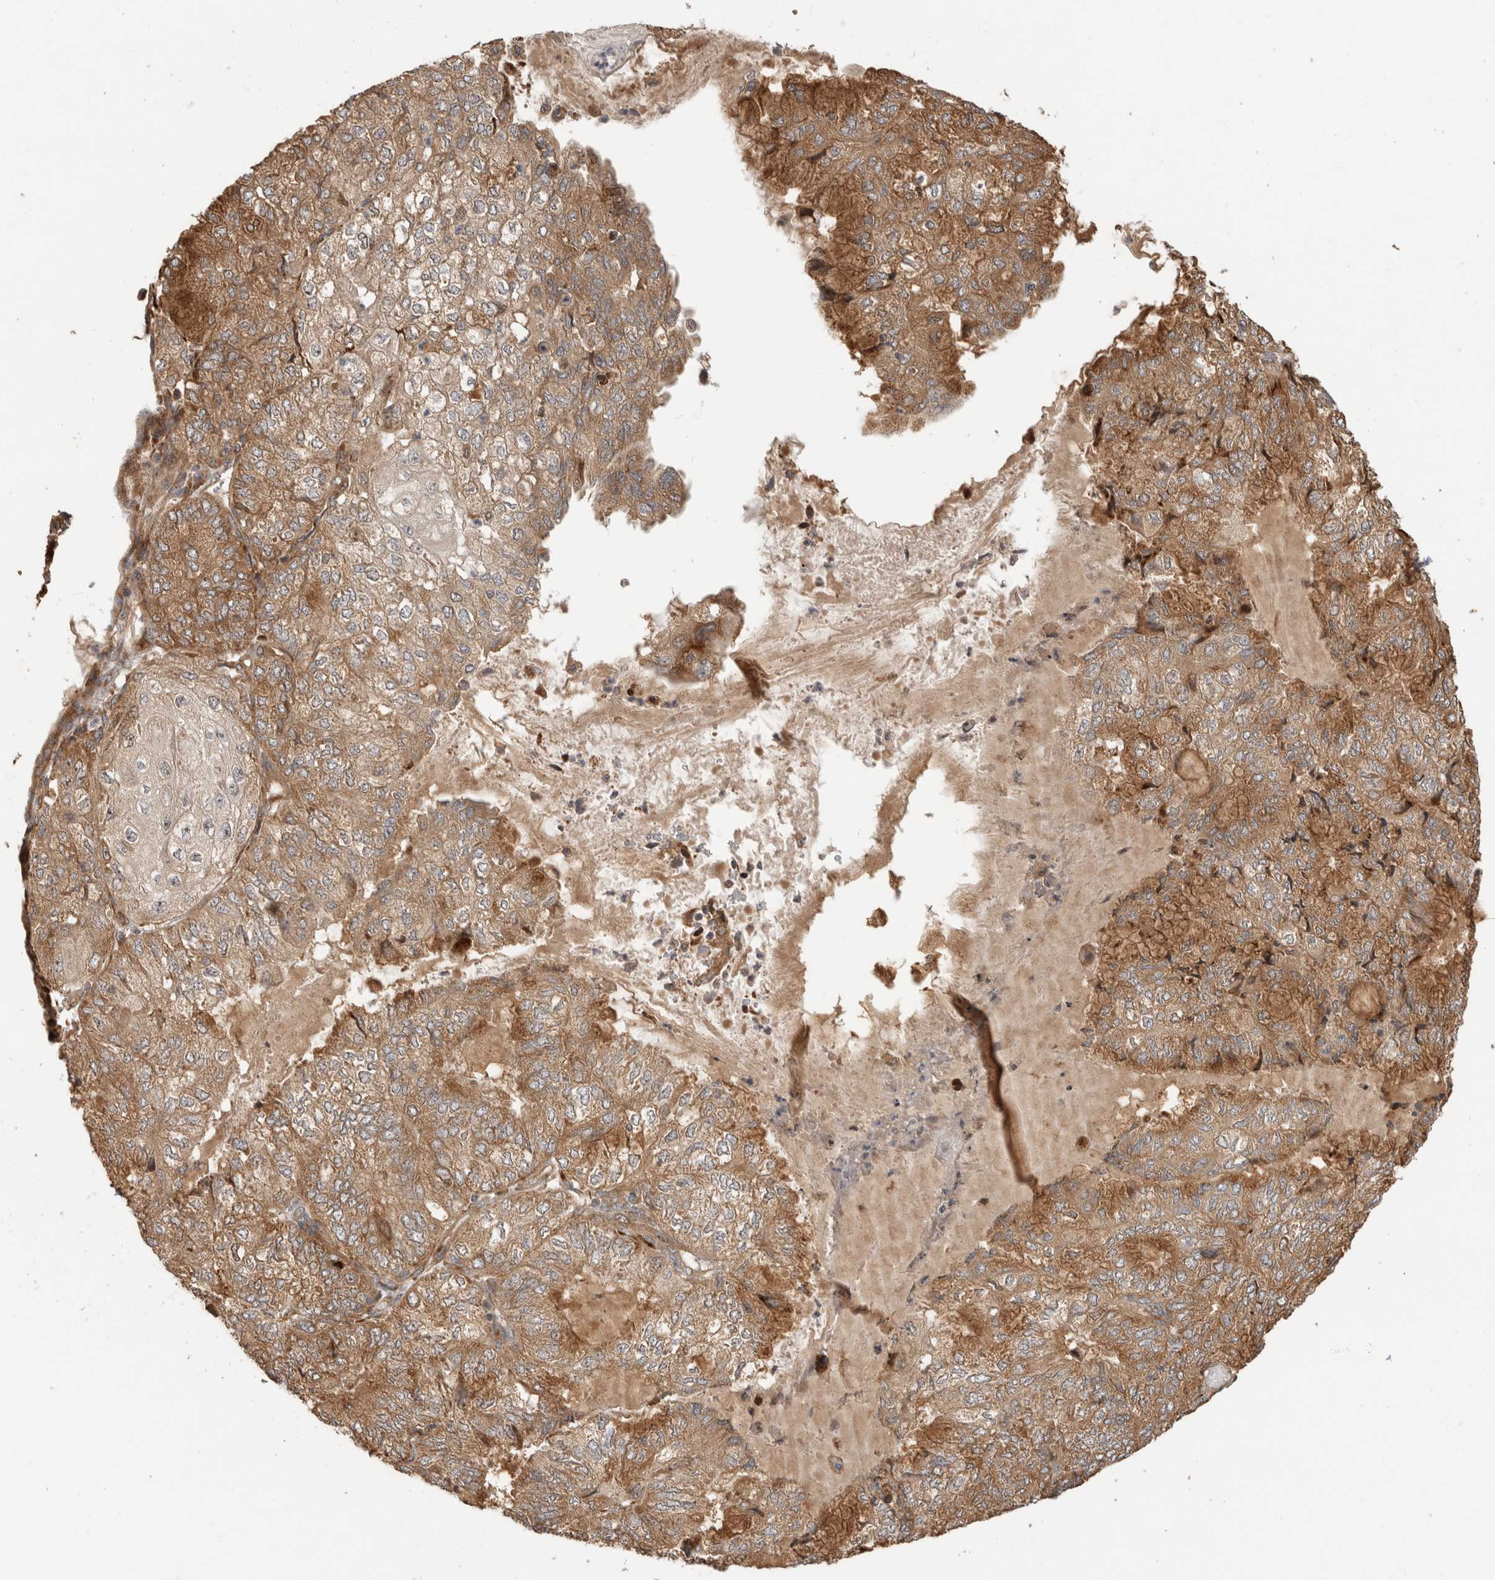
{"staining": {"intensity": "moderate", "quantity": ">75%", "location": "cytoplasmic/membranous"}, "tissue": "endometrial cancer", "cell_type": "Tumor cells", "image_type": "cancer", "snomed": [{"axis": "morphology", "description": "Adenocarcinoma, NOS"}, {"axis": "topography", "description": "Endometrium"}], "caption": "Tumor cells demonstrate medium levels of moderate cytoplasmic/membranous positivity in about >75% of cells in endometrial adenocarcinoma.", "gene": "PCDHB15", "patient": {"sex": "female", "age": 81}}